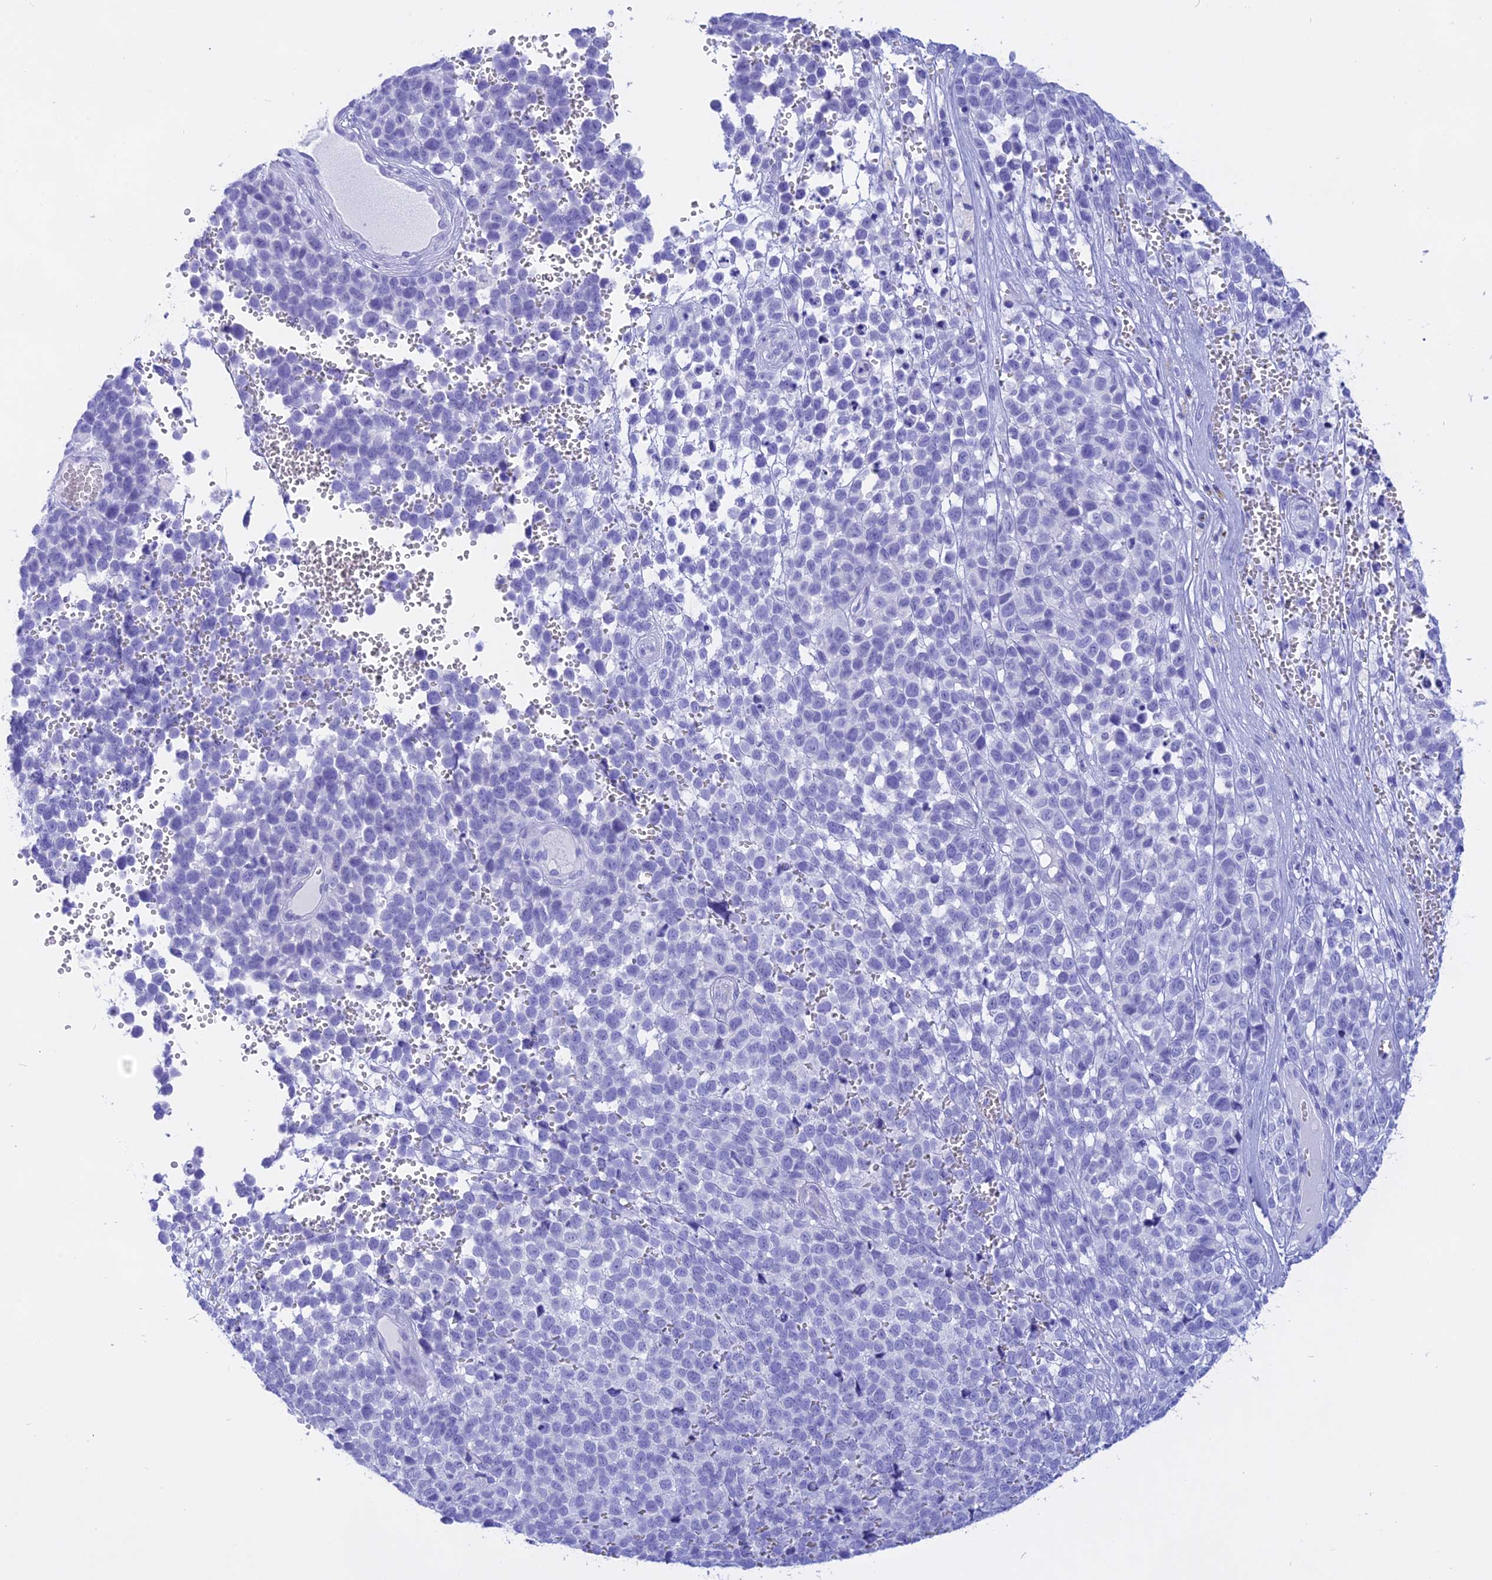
{"staining": {"intensity": "negative", "quantity": "none", "location": "none"}, "tissue": "melanoma", "cell_type": "Tumor cells", "image_type": "cancer", "snomed": [{"axis": "morphology", "description": "Malignant melanoma, NOS"}, {"axis": "topography", "description": "Nose, NOS"}], "caption": "IHC micrograph of human melanoma stained for a protein (brown), which demonstrates no expression in tumor cells.", "gene": "ISCA1", "patient": {"sex": "female", "age": 48}}